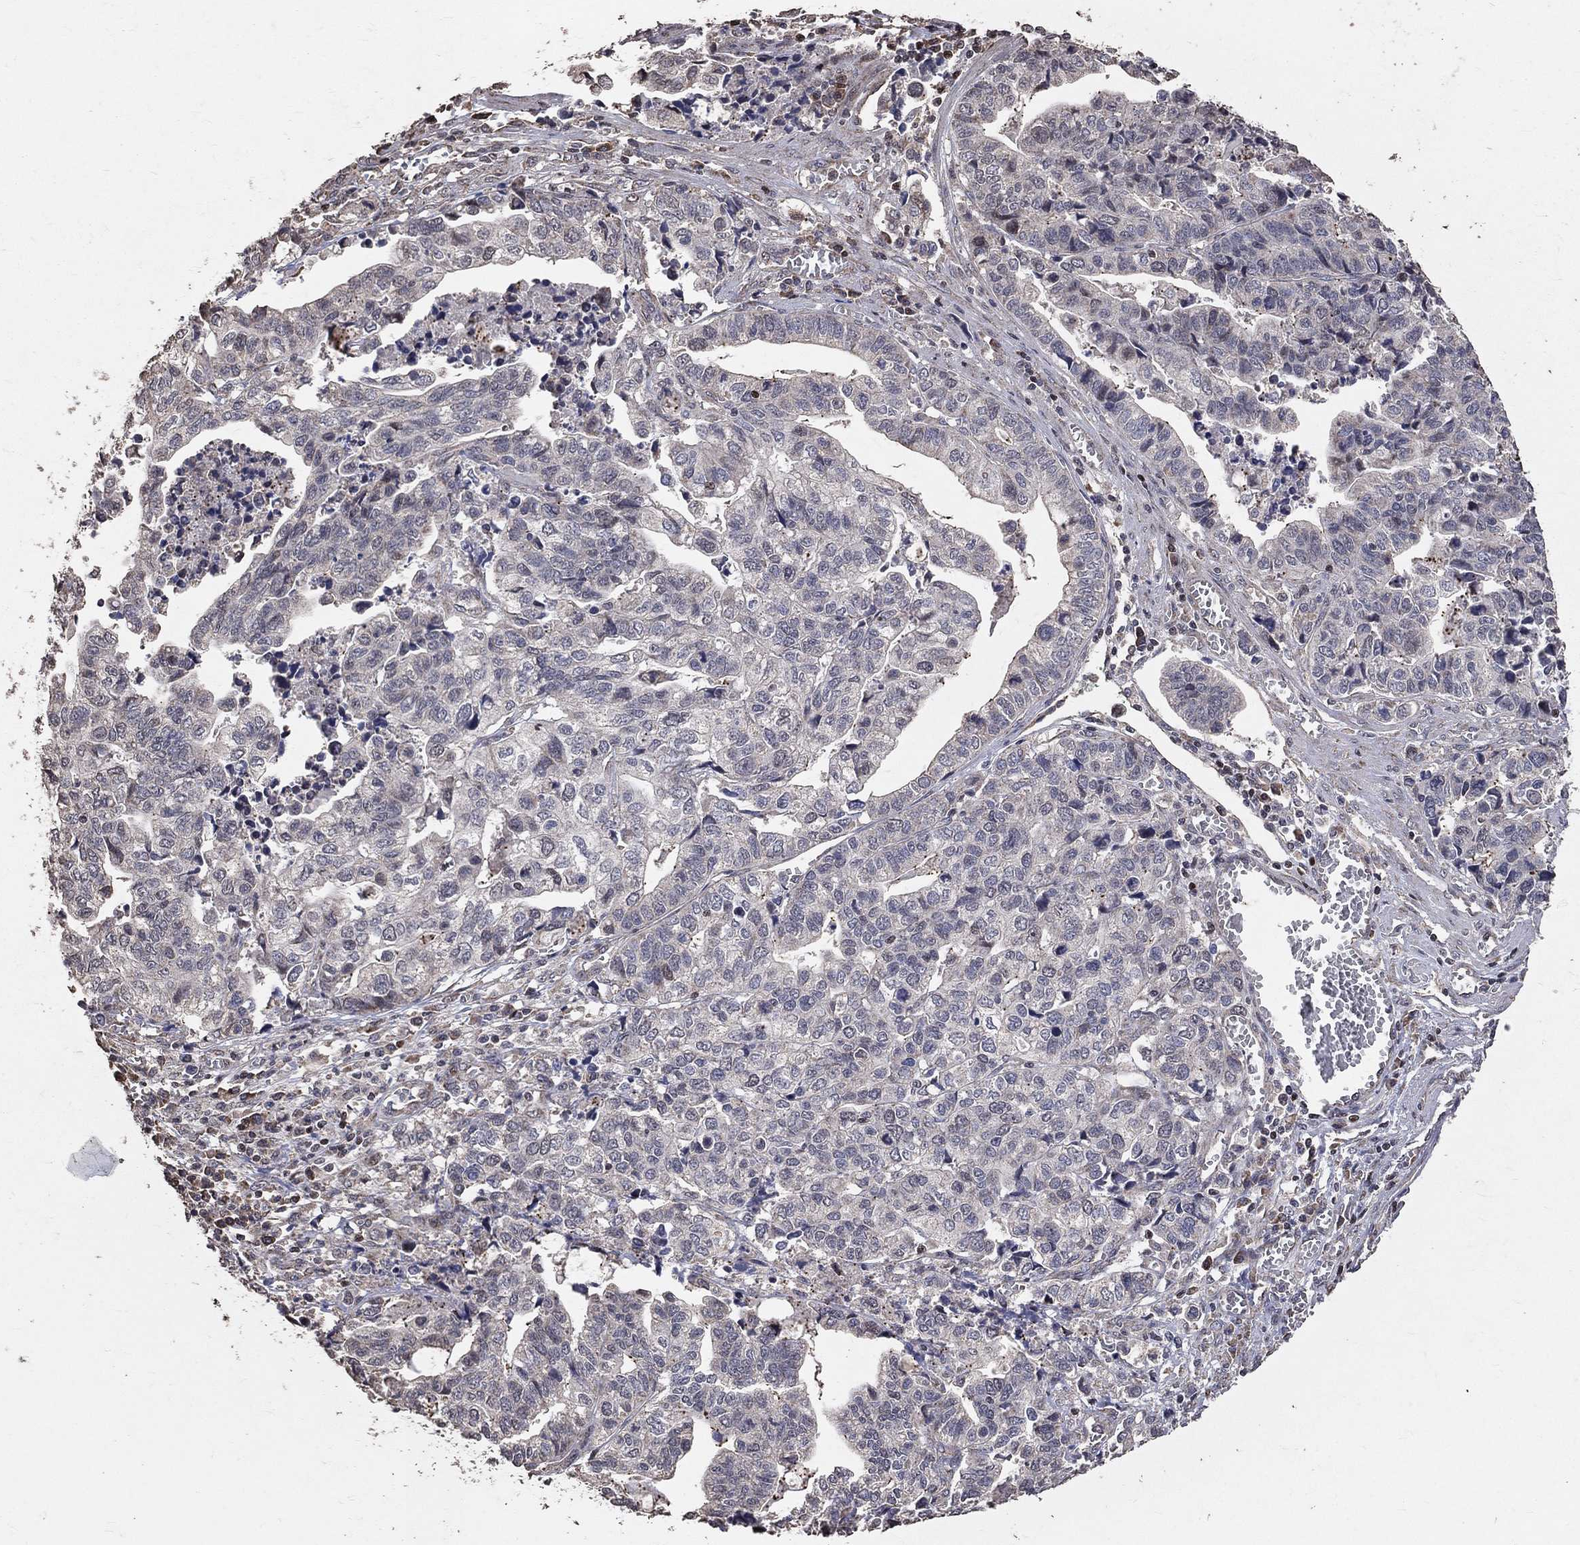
{"staining": {"intensity": "negative", "quantity": "none", "location": "none"}, "tissue": "stomach cancer", "cell_type": "Tumor cells", "image_type": "cancer", "snomed": [{"axis": "morphology", "description": "Adenocarcinoma, NOS"}, {"axis": "topography", "description": "Stomach, upper"}], "caption": "Stomach adenocarcinoma stained for a protein using immunohistochemistry displays no positivity tumor cells.", "gene": "LY6K", "patient": {"sex": "female", "age": 67}}